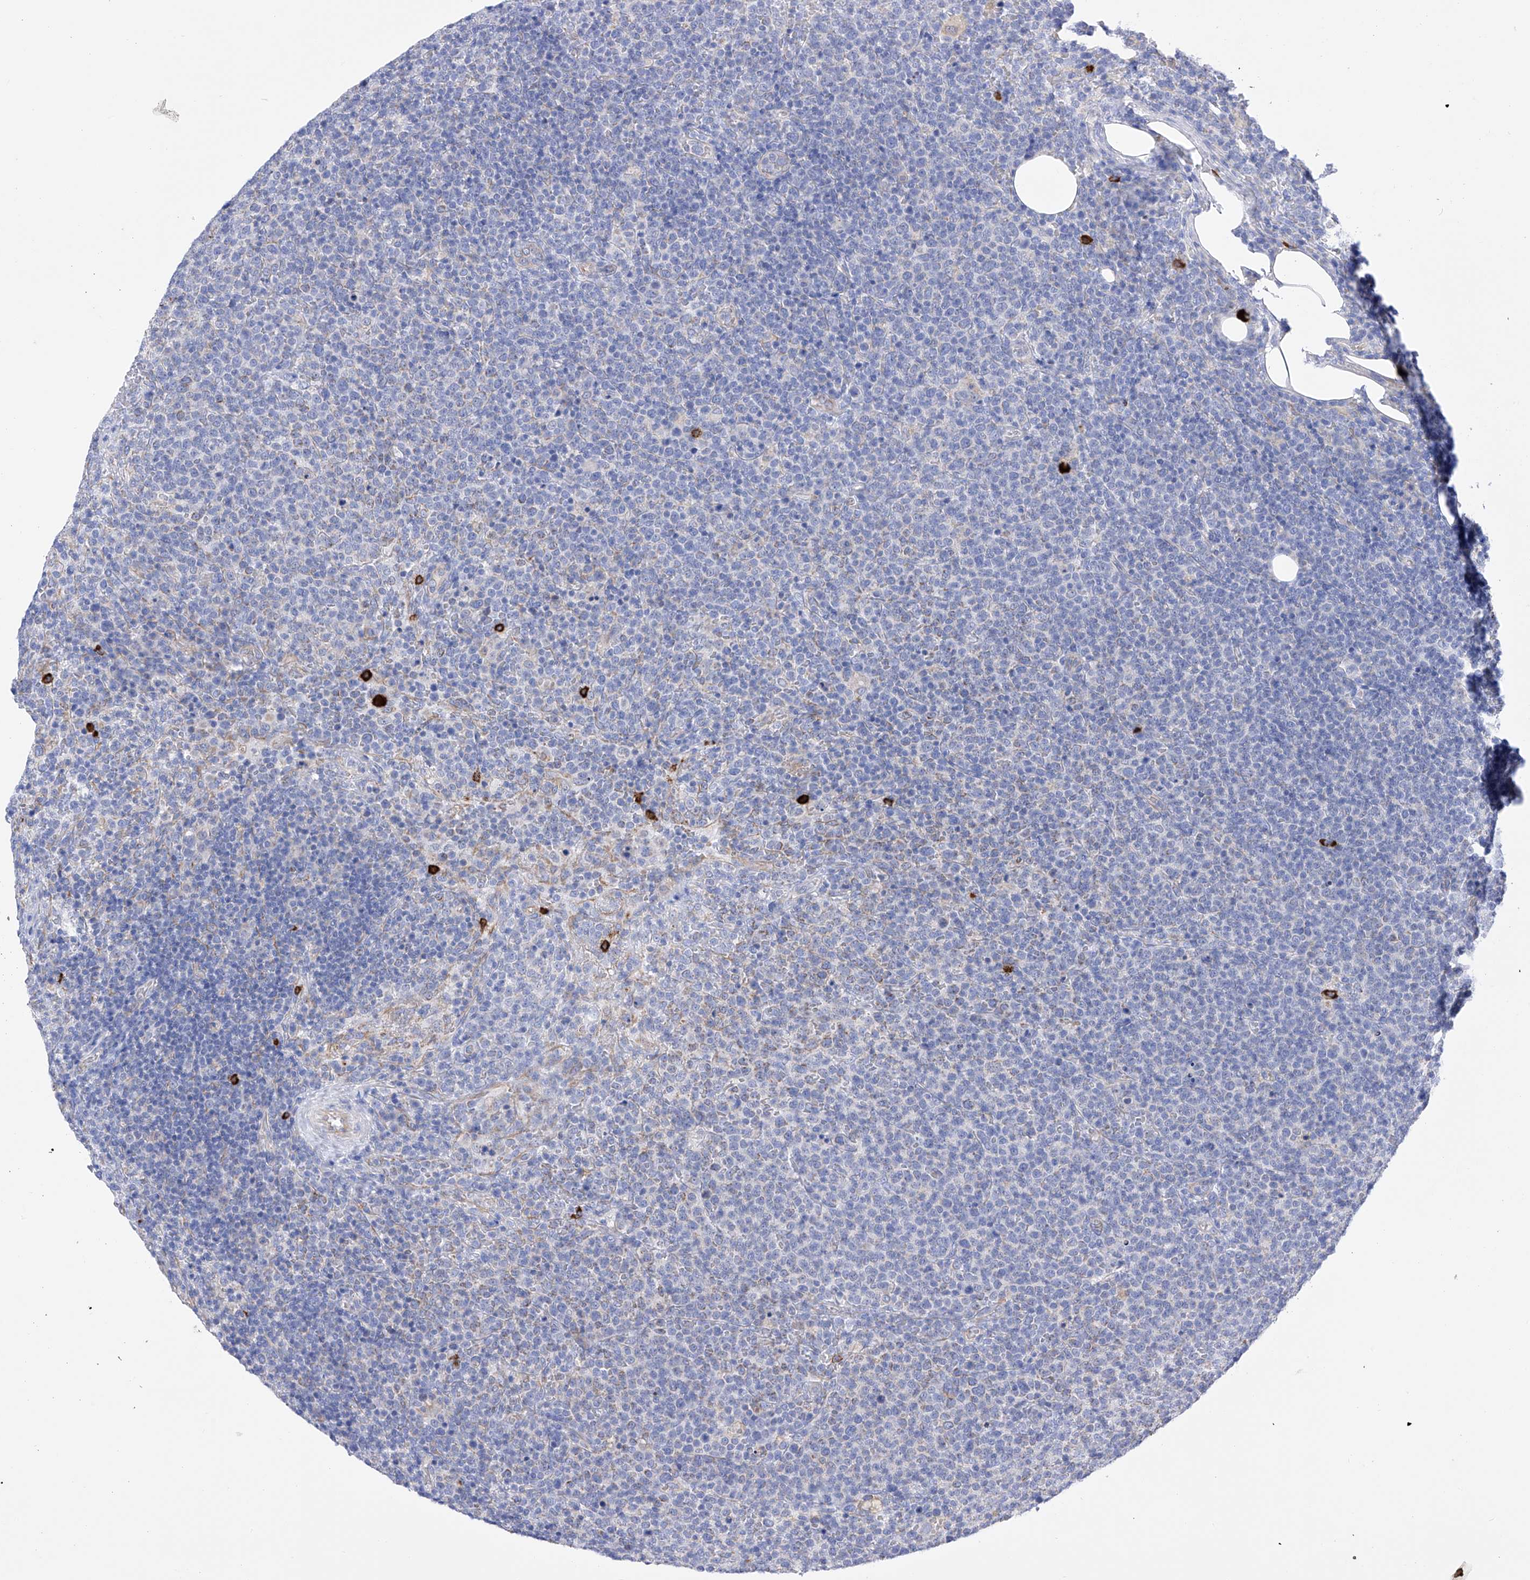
{"staining": {"intensity": "negative", "quantity": "none", "location": "none"}, "tissue": "lymphoma", "cell_type": "Tumor cells", "image_type": "cancer", "snomed": [{"axis": "morphology", "description": "Malignant lymphoma, non-Hodgkin's type, High grade"}, {"axis": "topography", "description": "Lymph node"}], "caption": "Photomicrograph shows no protein positivity in tumor cells of lymphoma tissue.", "gene": "FLG", "patient": {"sex": "male", "age": 61}}